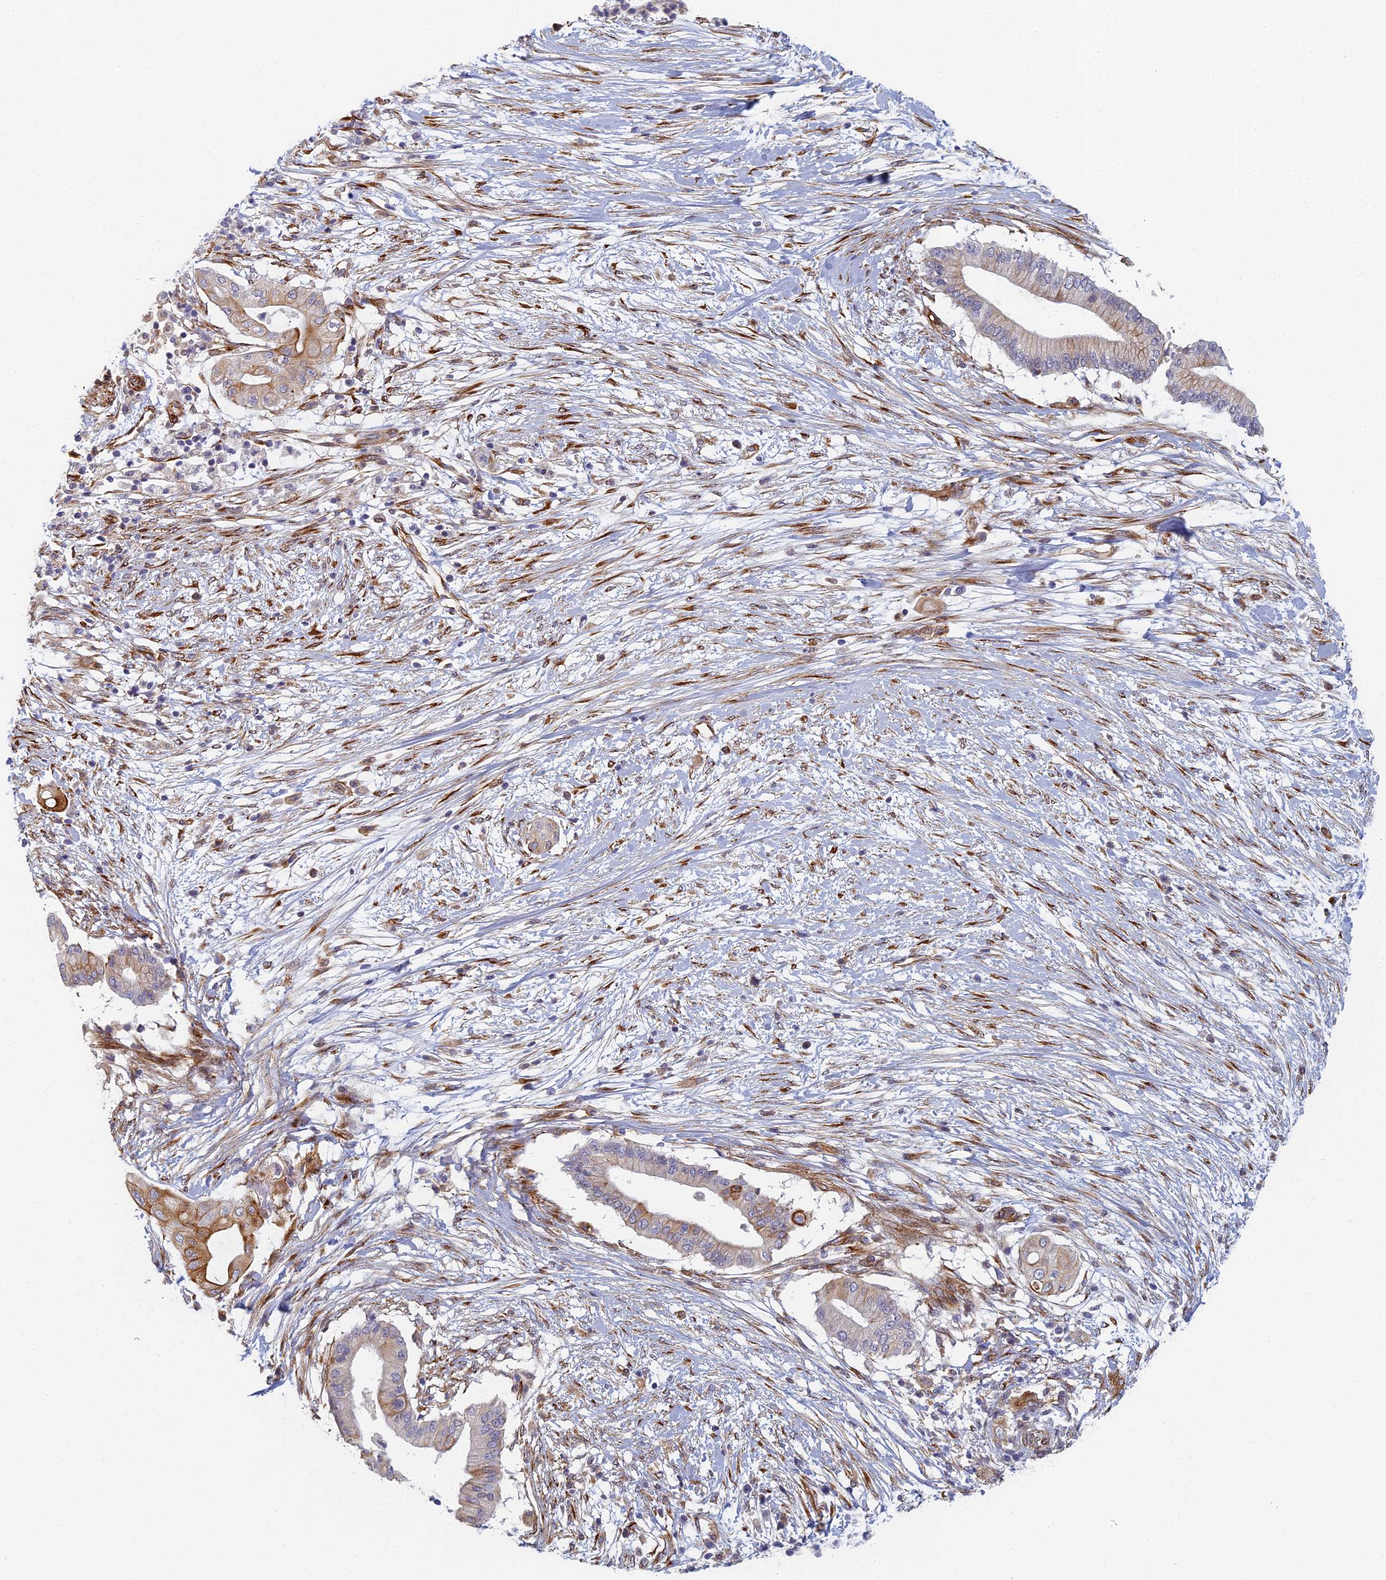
{"staining": {"intensity": "moderate", "quantity": "25%-75%", "location": "cytoplasmic/membranous"}, "tissue": "pancreatic cancer", "cell_type": "Tumor cells", "image_type": "cancer", "snomed": [{"axis": "morphology", "description": "Adenocarcinoma, NOS"}, {"axis": "topography", "description": "Pancreas"}], "caption": "This histopathology image exhibits IHC staining of human pancreatic cancer (adenocarcinoma), with medium moderate cytoplasmic/membranous expression in approximately 25%-75% of tumor cells.", "gene": "ABCB10", "patient": {"sex": "male", "age": 68}}